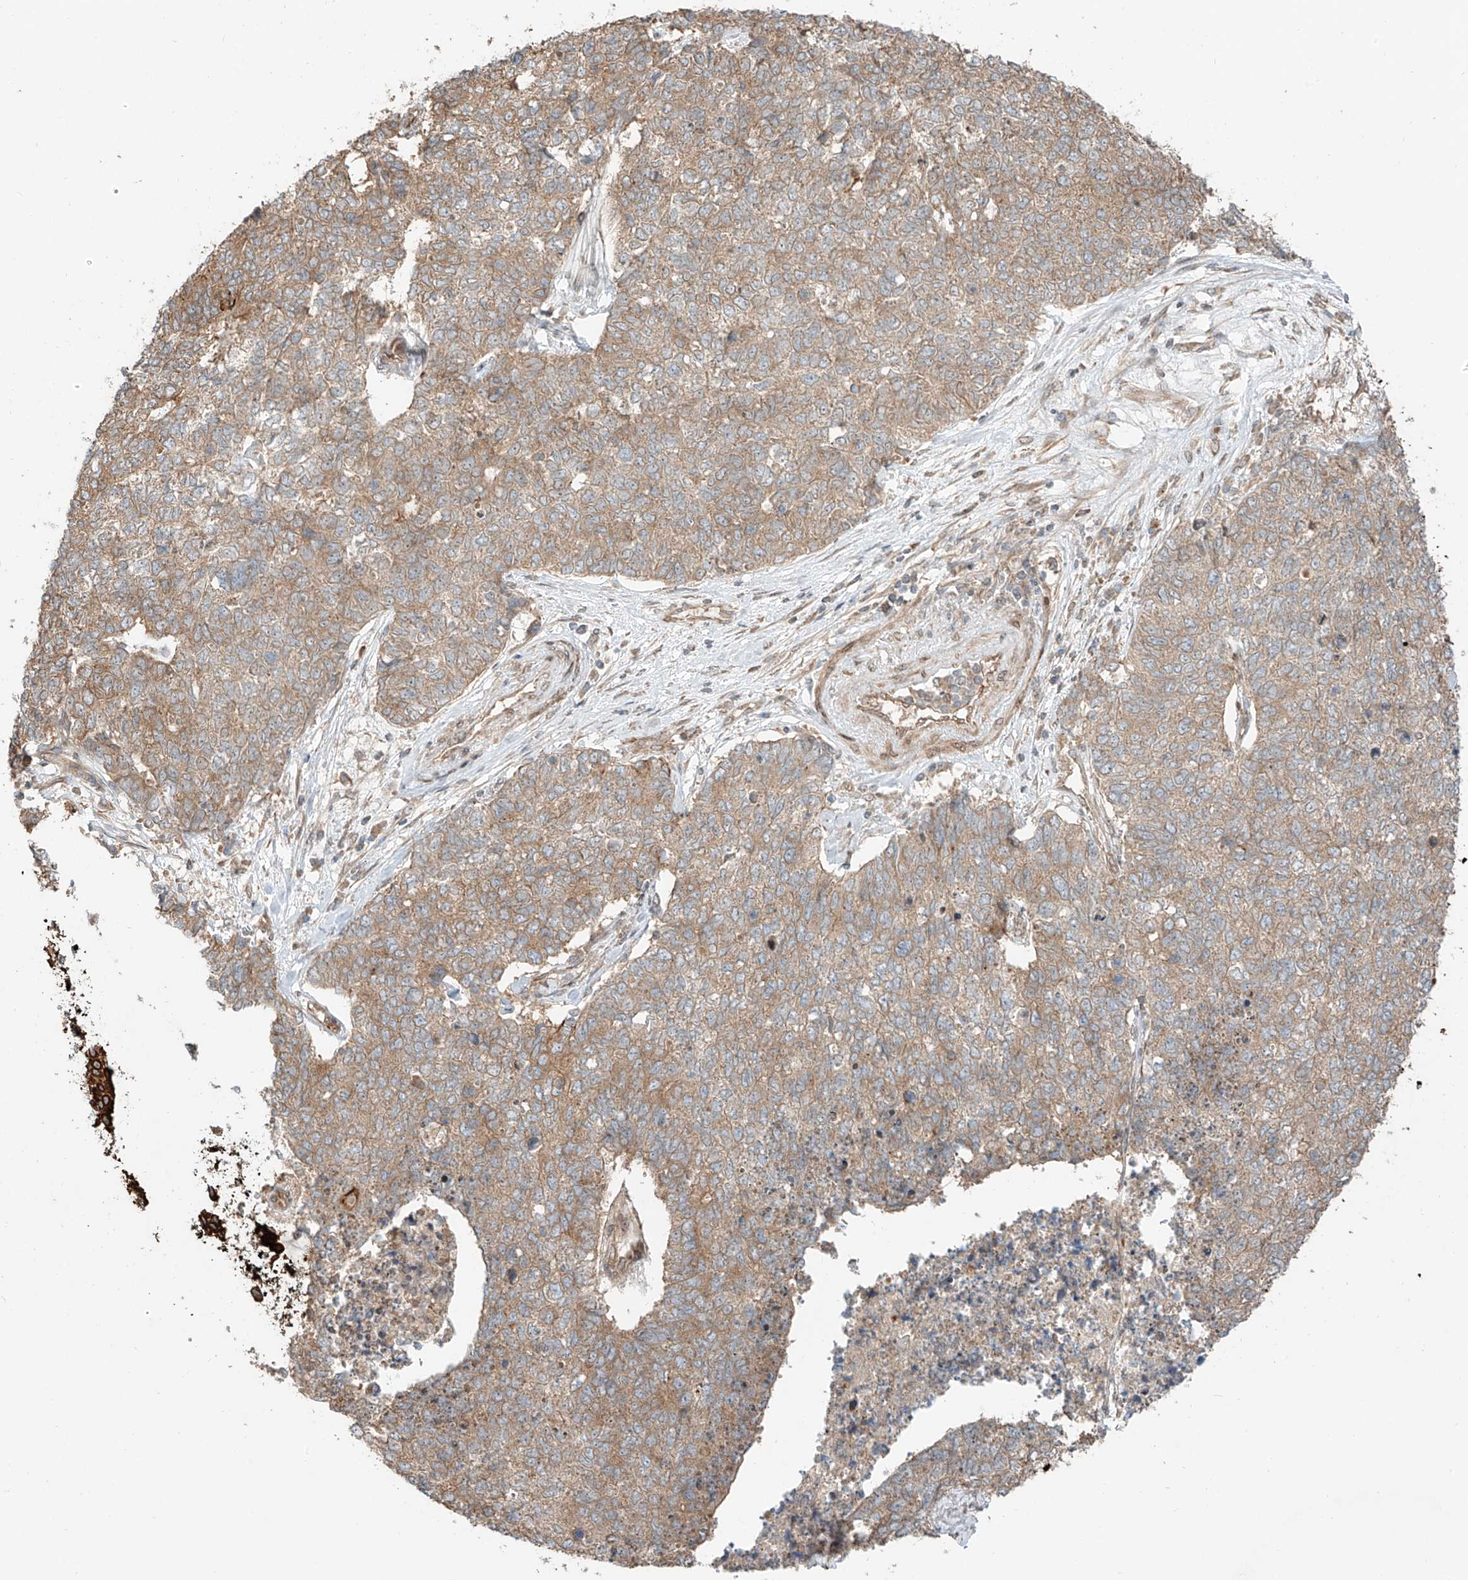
{"staining": {"intensity": "weak", "quantity": ">75%", "location": "cytoplasmic/membranous"}, "tissue": "cervical cancer", "cell_type": "Tumor cells", "image_type": "cancer", "snomed": [{"axis": "morphology", "description": "Squamous cell carcinoma, NOS"}, {"axis": "topography", "description": "Cervix"}], "caption": "A brown stain highlights weak cytoplasmic/membranous positivity of a protein in cervical cancer (squamous cell carcinoma) tumor cells. The staining is performed using DAB (3,3'-diaminobenzidine) brown chromogen to label protein expression. The nuclei are counter-stained blue using hematoxylin.", "gene": "CEP162", "patient": {"sex": "female", "age": 63}}